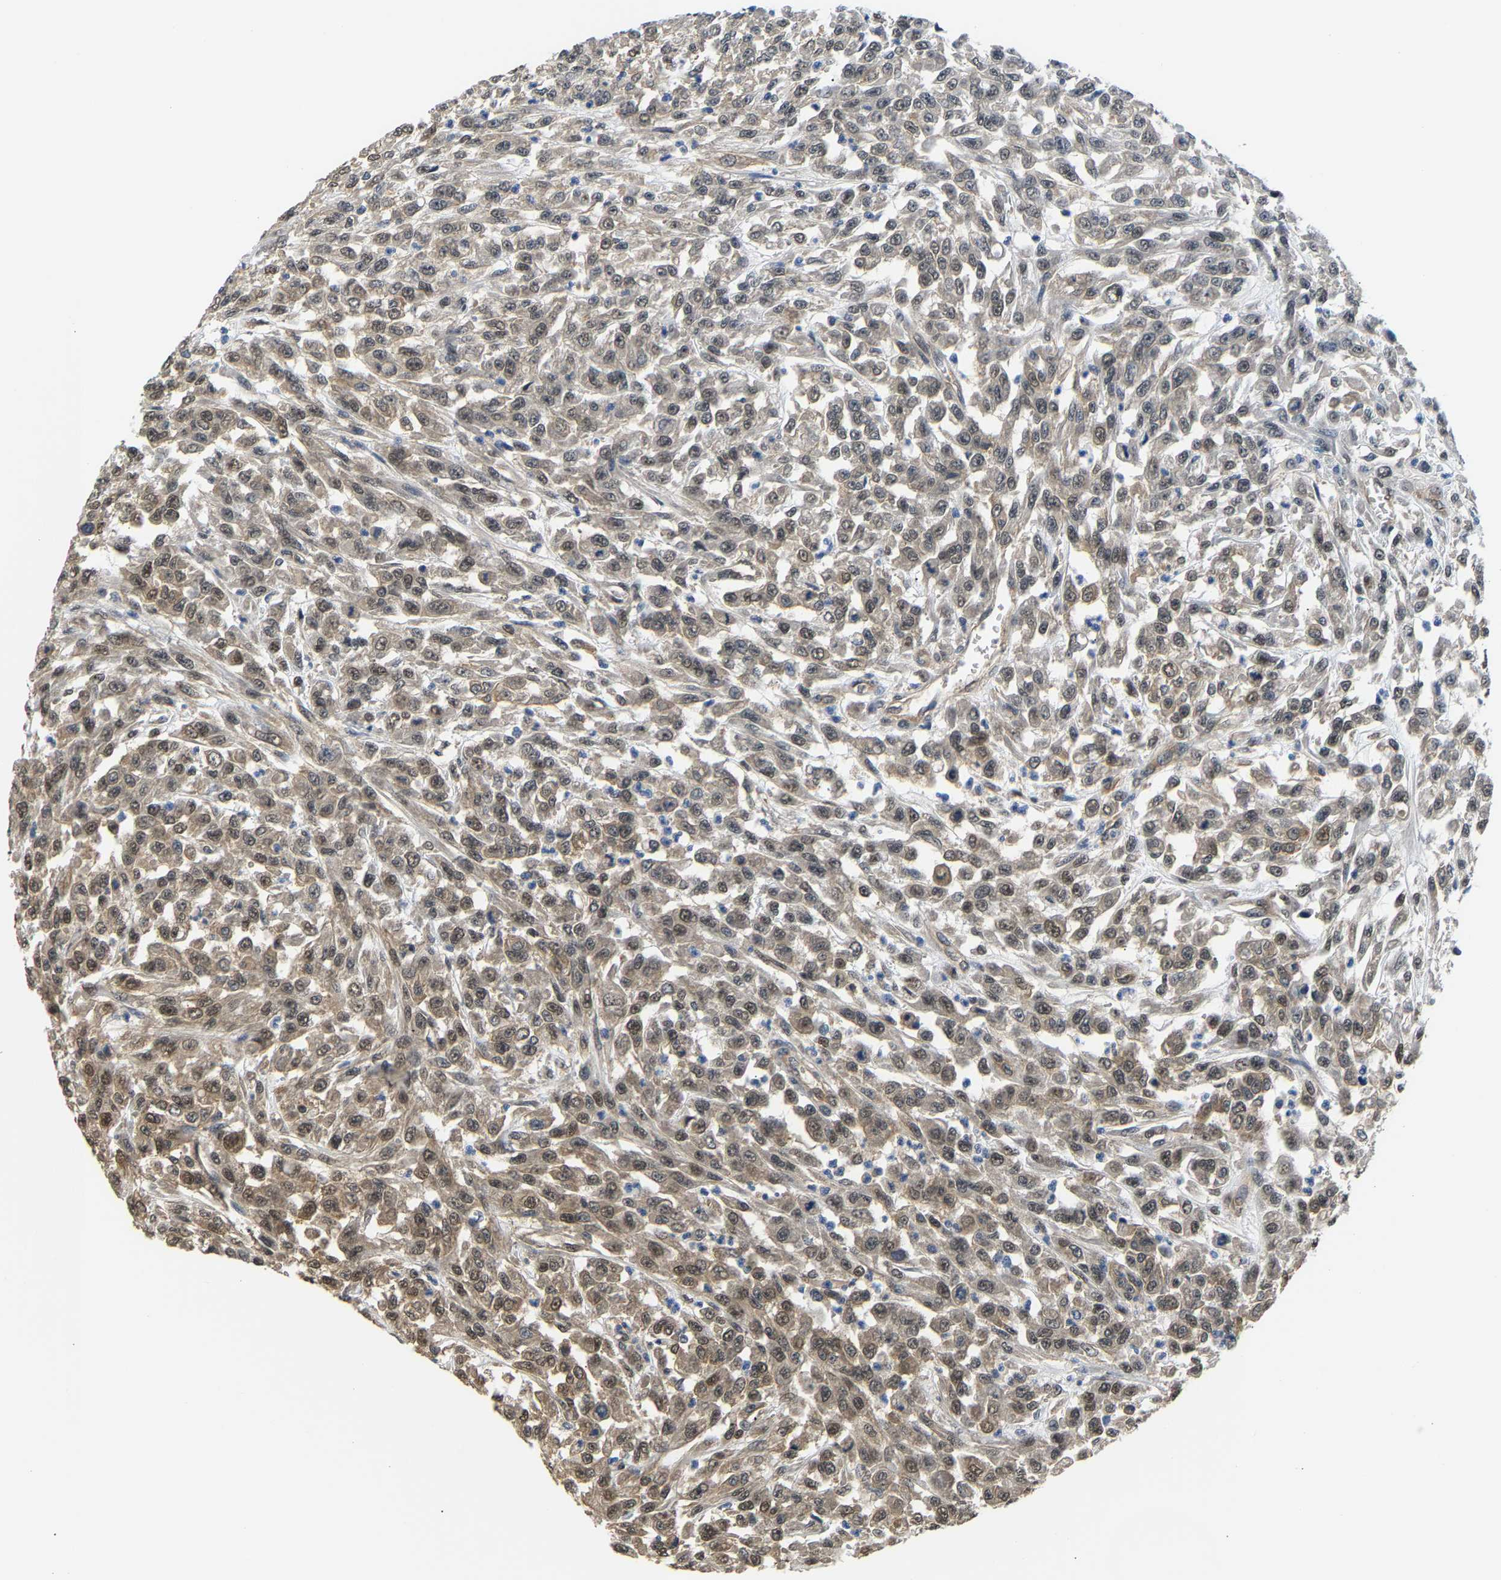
{"staining": {"intensity": "moderate", "quantity": ">75%", "location": "cytoplasmic/membranous"}, "tissue": "urothelial cancer", "cell_type": "Tumor cells", "image_type": "cancer", "snomed": [{"axis": "morphology", "description": "Urothelial carcinoma, High grade"}, {"axis": "topography", "description": "Urinary bladder"}], "caption": "Moderate cytoplasmic/membranous positivity is seen in approximately >75% of tumor cells in urothelial cancer.", "gene": "ARHGEF12", "patient": {"sex": "male", "age": 46}}